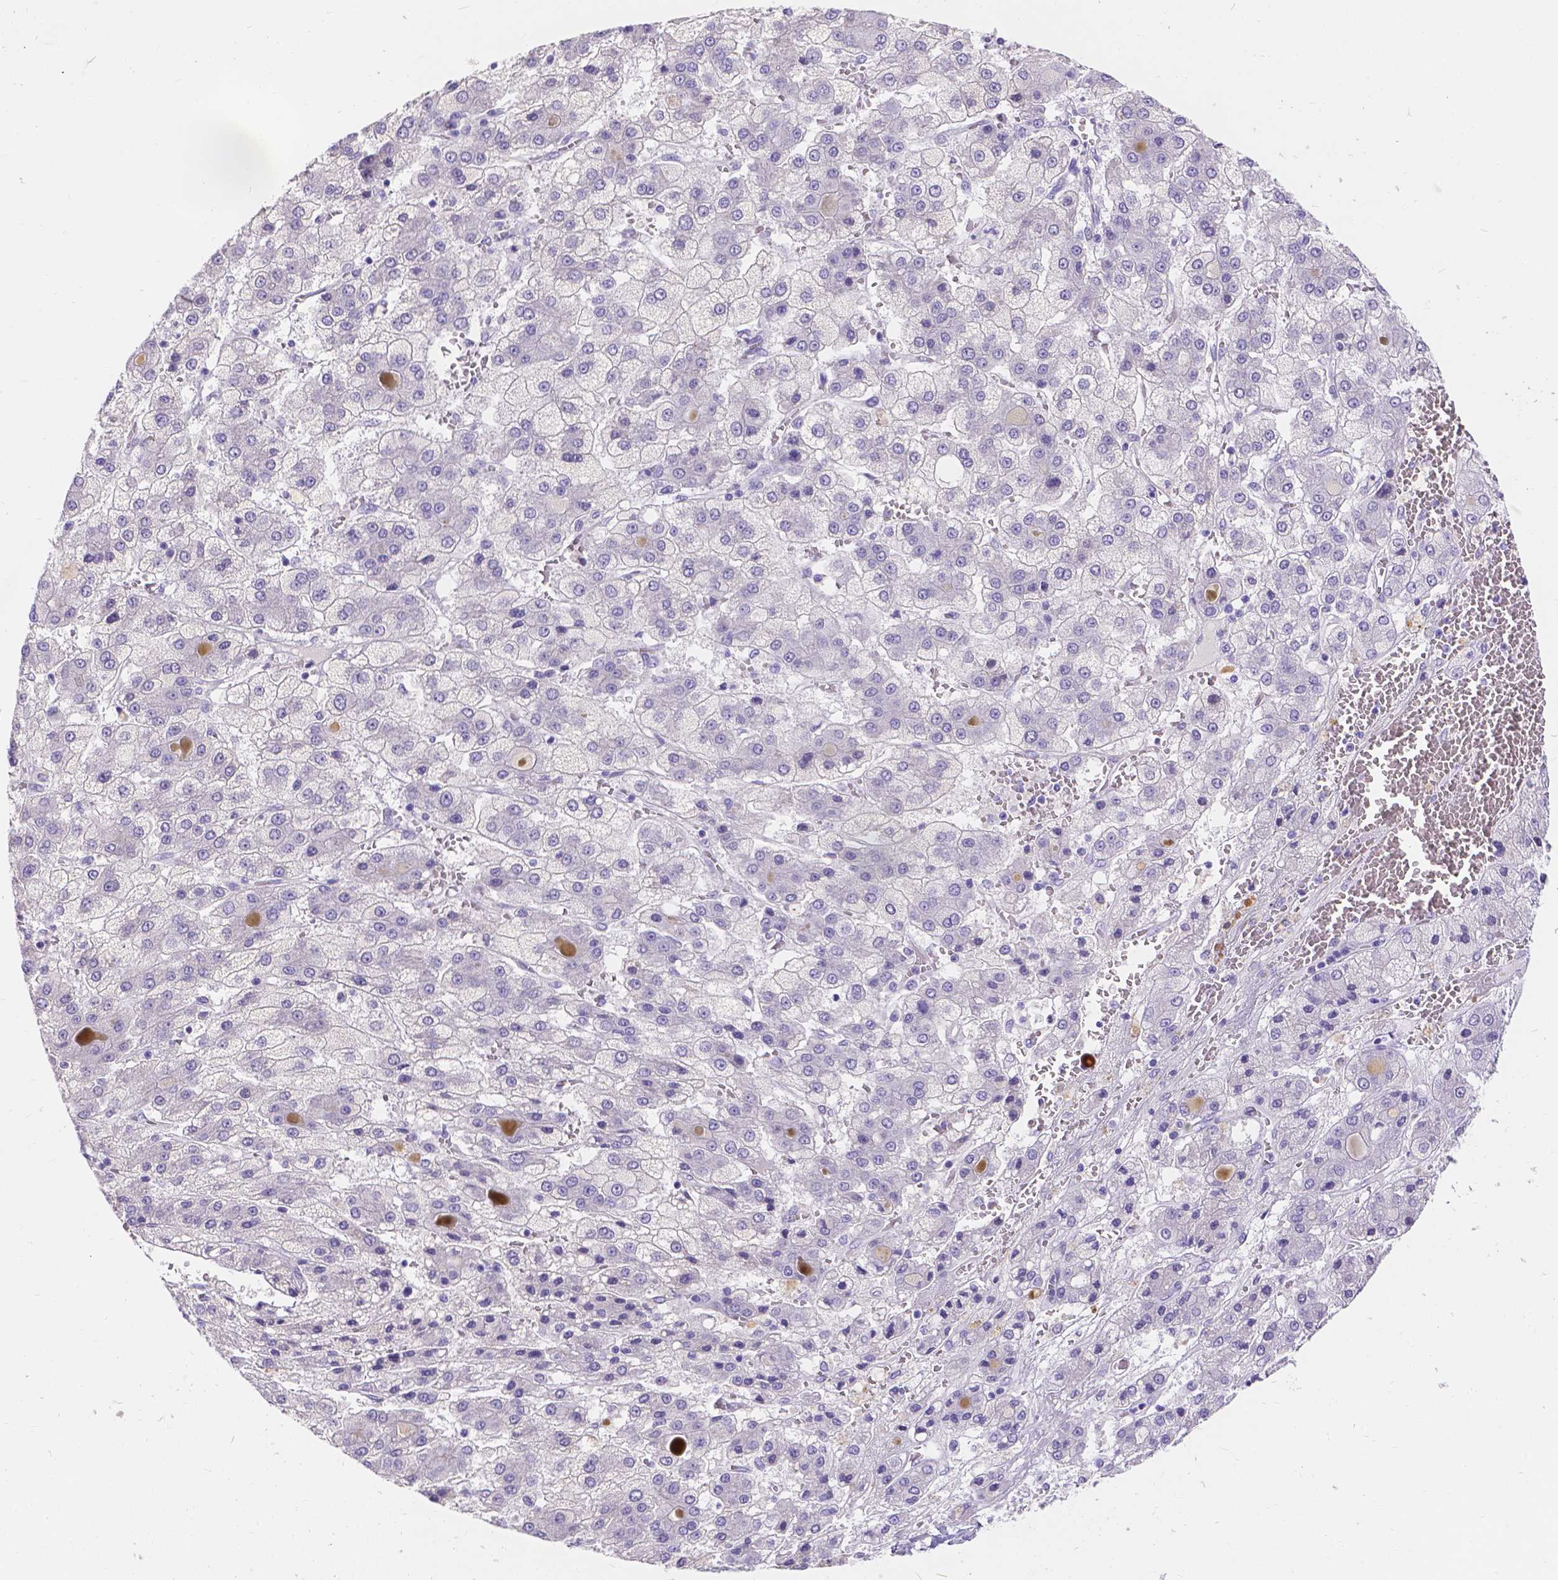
{"staining": {"intensity": "negative", "quantity": "none", "location": "none"}, "tissue": "liver cancer", "cell_type": "Tumor cells", "image_type": "cancer", "snomed": [{"axis": "morphology", "description": "Carcinoma, Hepatocellular, NOS"}, {"axis": "topography", "description": "Liver"}], "caption": "Immunohistochemical staining of human liver hepatocellular carcinoma reveals no significant positivity in tumor cells.", "gene": "GNRHR", "patient": {"sex": "male", "age": 73}}